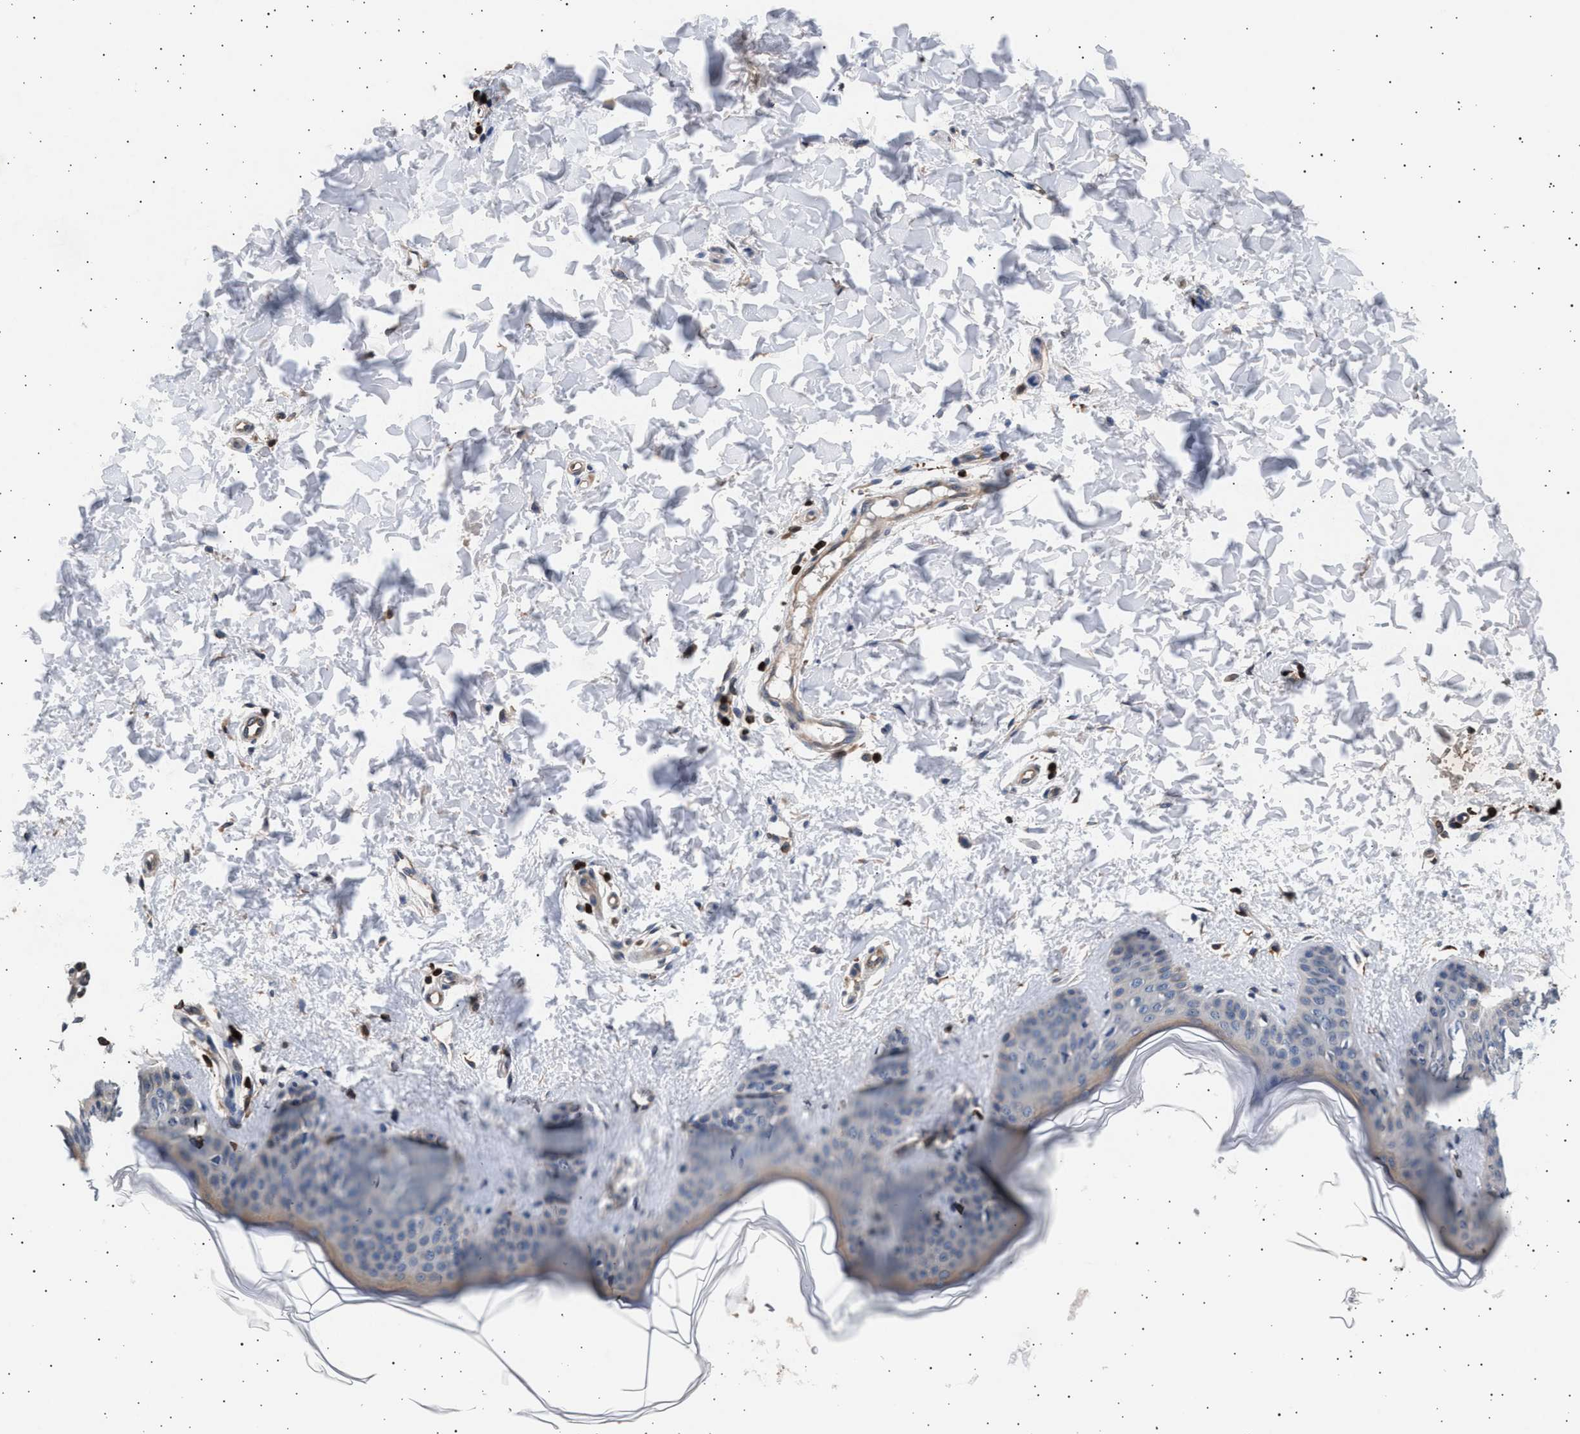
{"staining": {"intensity": "weak", "quantity": "25%-75%", "location": "cytoplasmic/membranous"}, "tissue": "skin", "cell_type": "Fibroblasts", "image_type": "normal", "snomed": [{"axis": "morphology", "description": "Normal tissue, NOS"}, {"axis": "topography", "description": "Skin"}], "caption": "Weak cytoplasmic/membranous positivity is seen in about 25%-75% of fibroblasts in unremarkable skin. Using DAB (3,3'-diaminobenzidine) (brown) and hematoxylin (blue) stains, captured at high magnification using brightfield microscopy.", "gene": "GRAP2", "patient": {"sex": "female", "age": 17}}